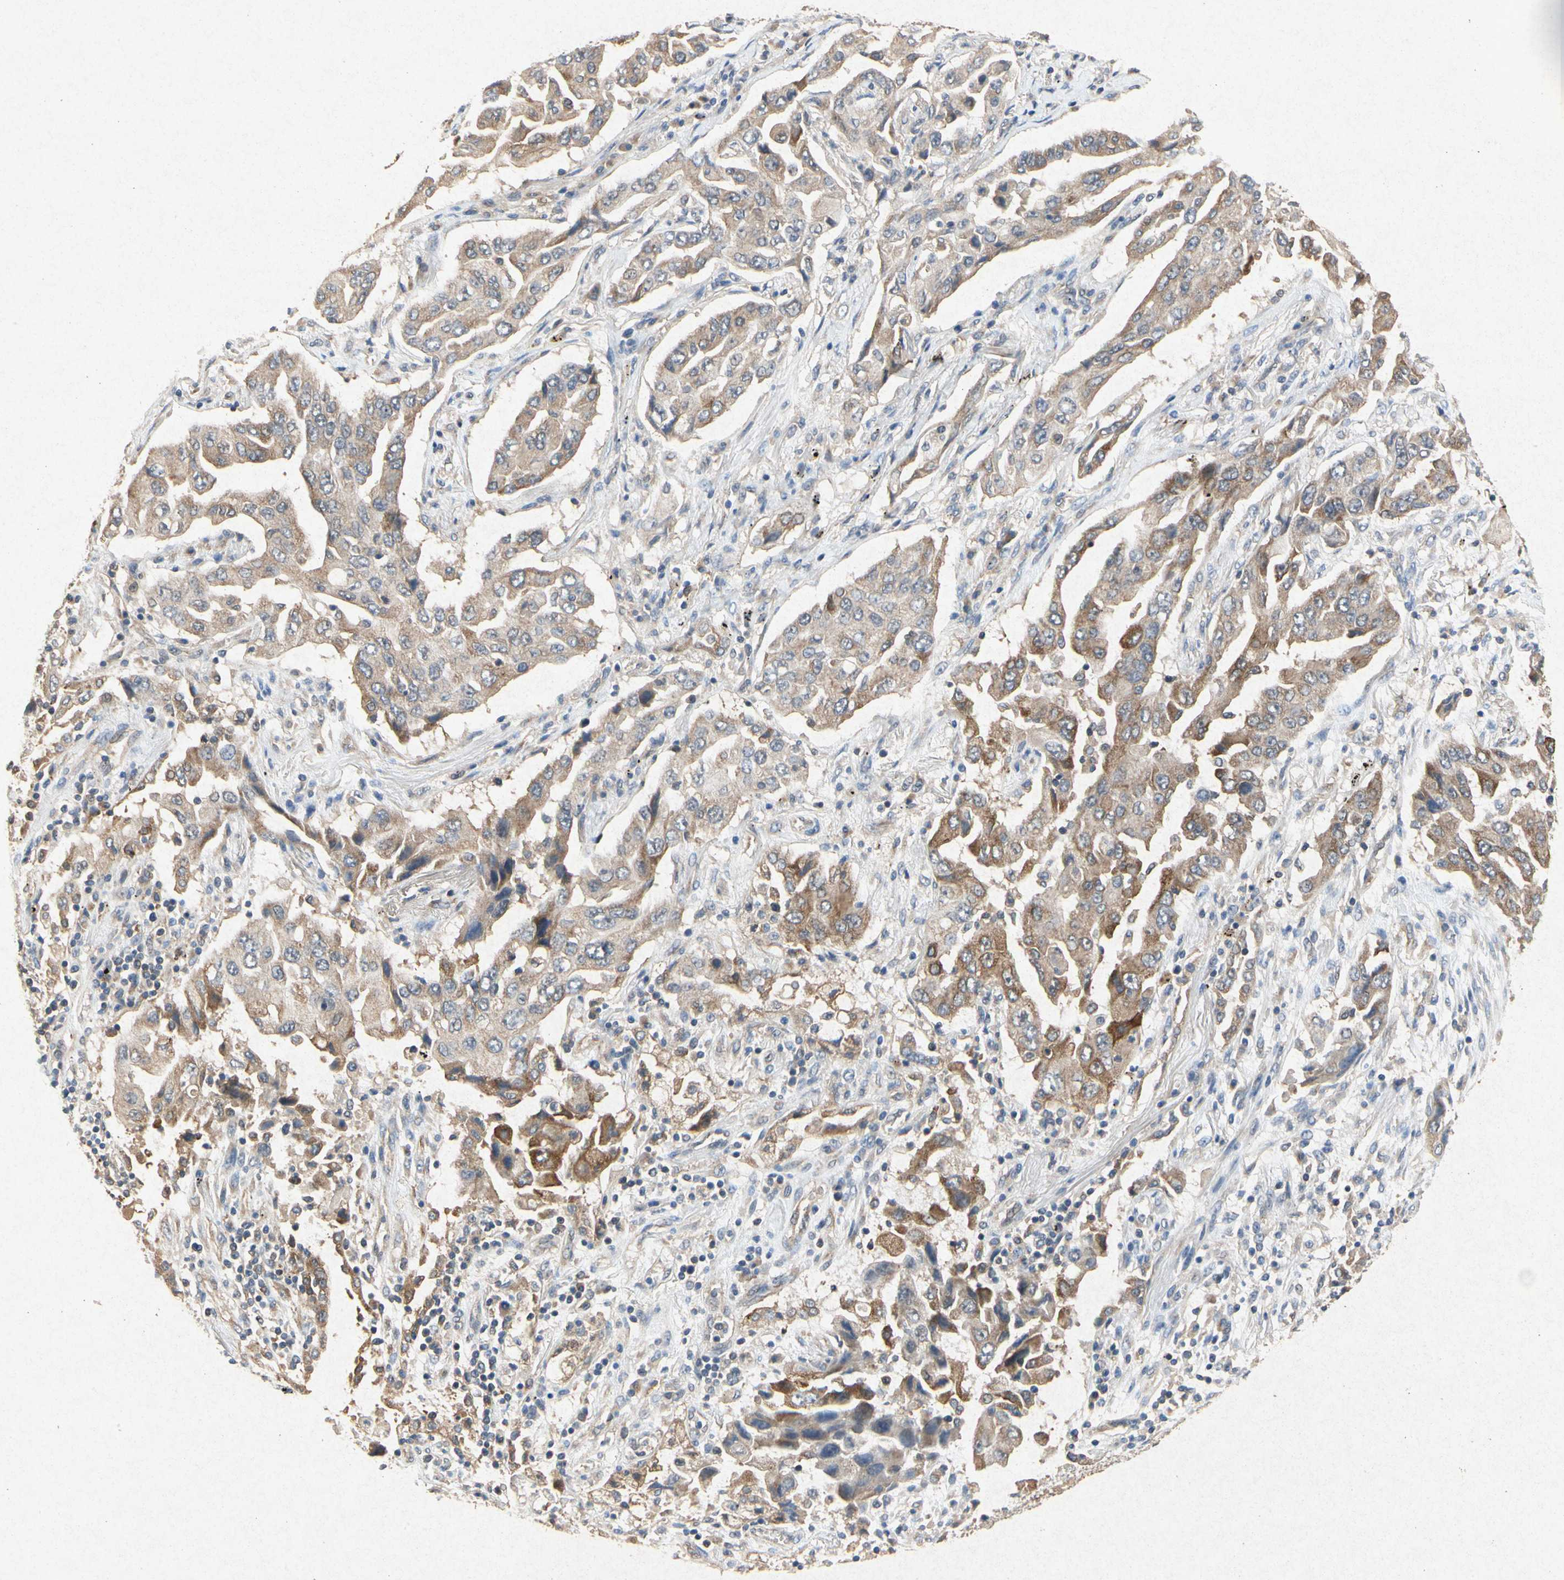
{"staining": {"intensity": "moderate", "quantity": ">75%", "location": "cytoplasmic/membranous"}, "tissue": "lung cancer", "cell_type": "Tumor cells", "image_type": "cancer", "snomed": [{"axis": "morphology", "description": "Adenocarcinoma, NOS"}, {"axis": "topography", "description": "Lung"}], "caption": "The image shows staining of adenocarcinoma (lung), revealing moderate cytoplasmic/membranous protein positivity (brown color) within tumor cells.", "gene": "RPS6KA1", "patient": {"sex": "female", "age": 65}}